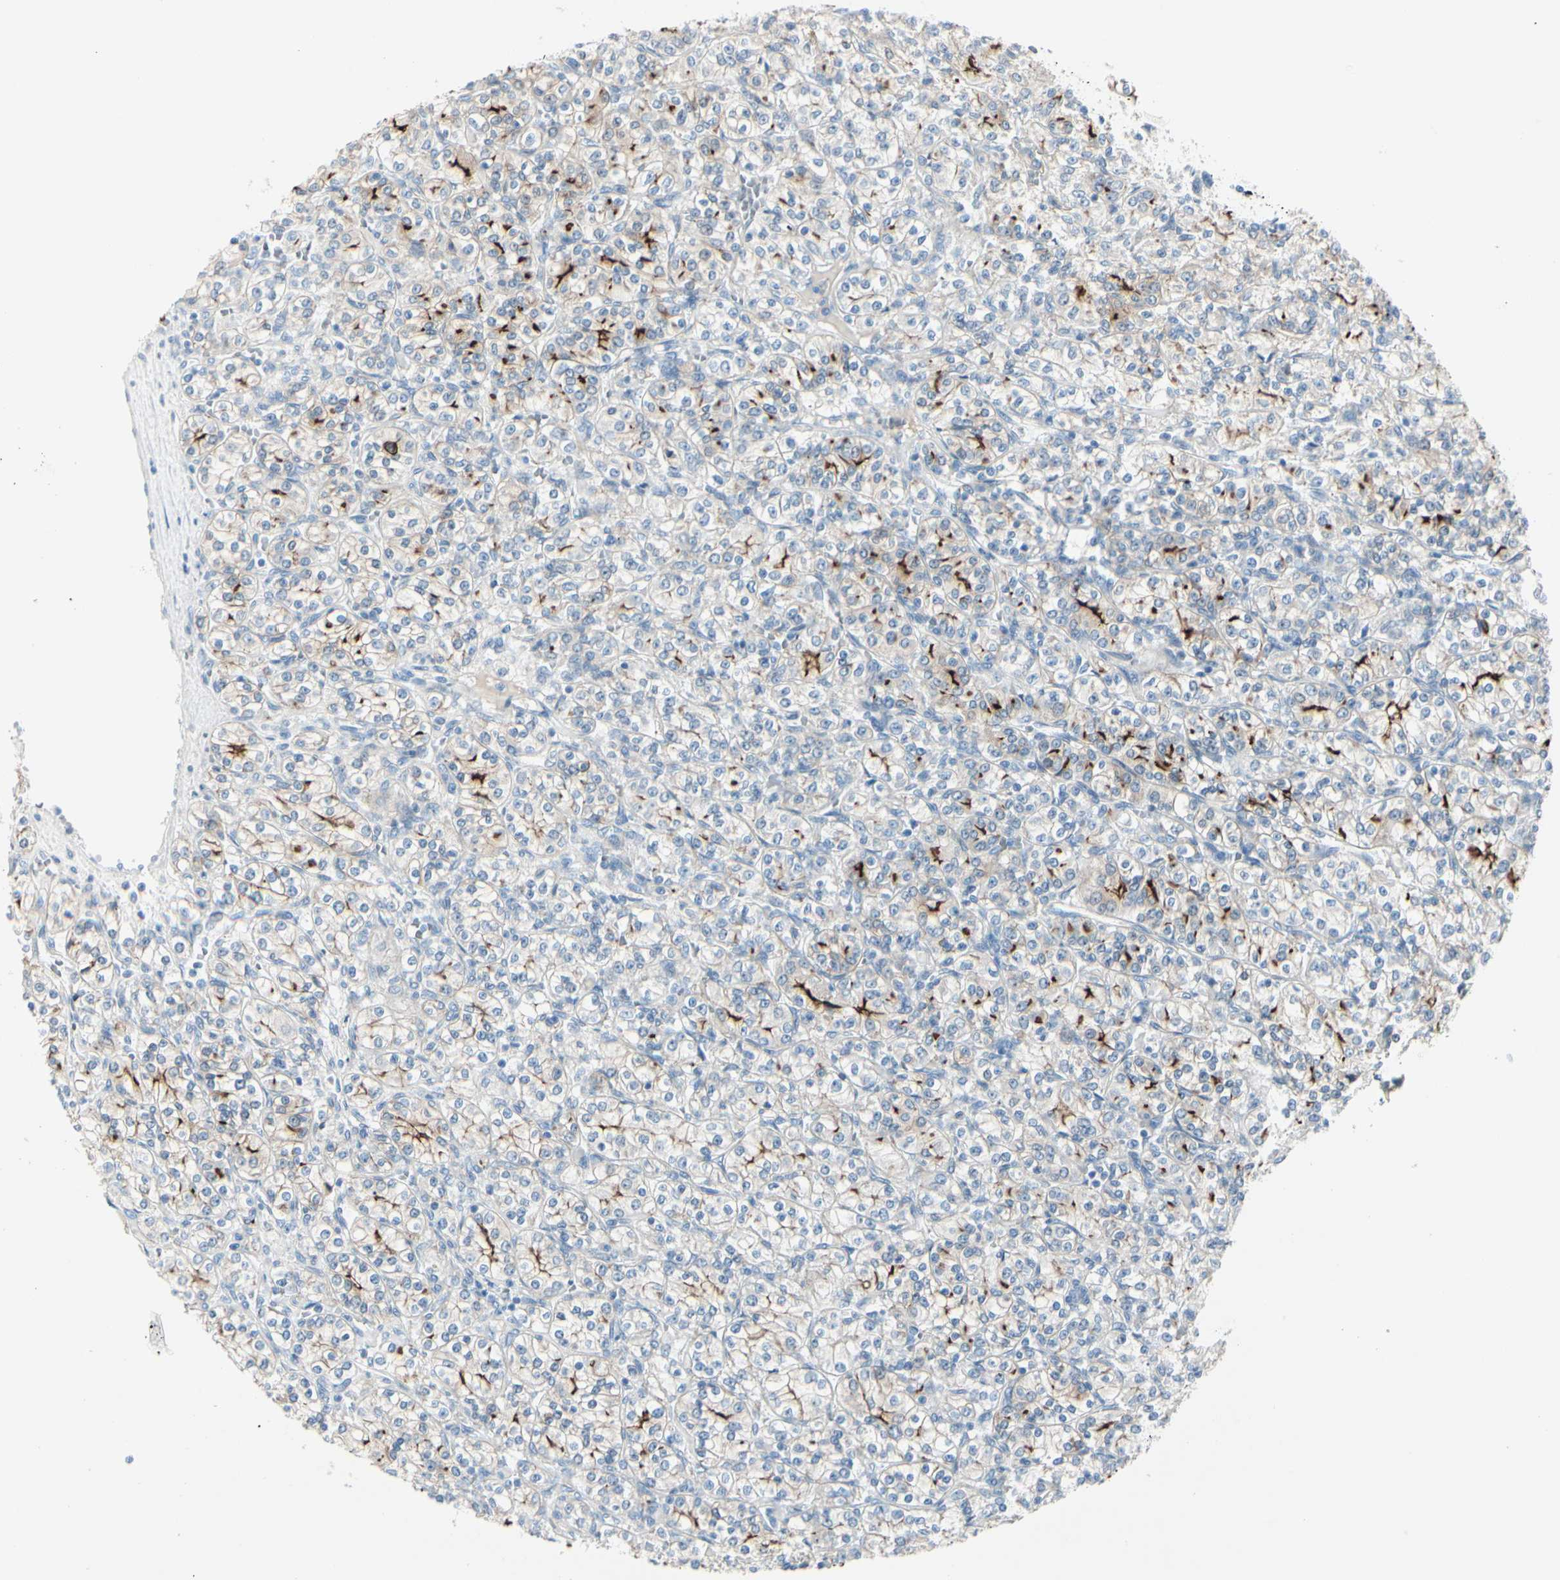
{"staining": {"intensity": "moderate", "quantity": "<25%", "location": "cytoplasmic/membranous"}, "tissue": "renal cancer", "cell_type": "Tumor cells", "image_type": "cancer", "snomed": [{"axis": "morphology", "description": "Adenocarcinoma, NOS"}, {"axis": "topography", "description": "Kidney"}], "caption": "High-magnification brightfield microscopy of renal cancer (adenocarcinoma) stained with DAB (brown) and counterstained with hematoxylin (blue). tumor cells exhibit moderate cytoplasmic/membranous expression is identified in approximately<25% of cells.", "gene": "CDHR5", "patient": {"sex": "male", "age": 77}}